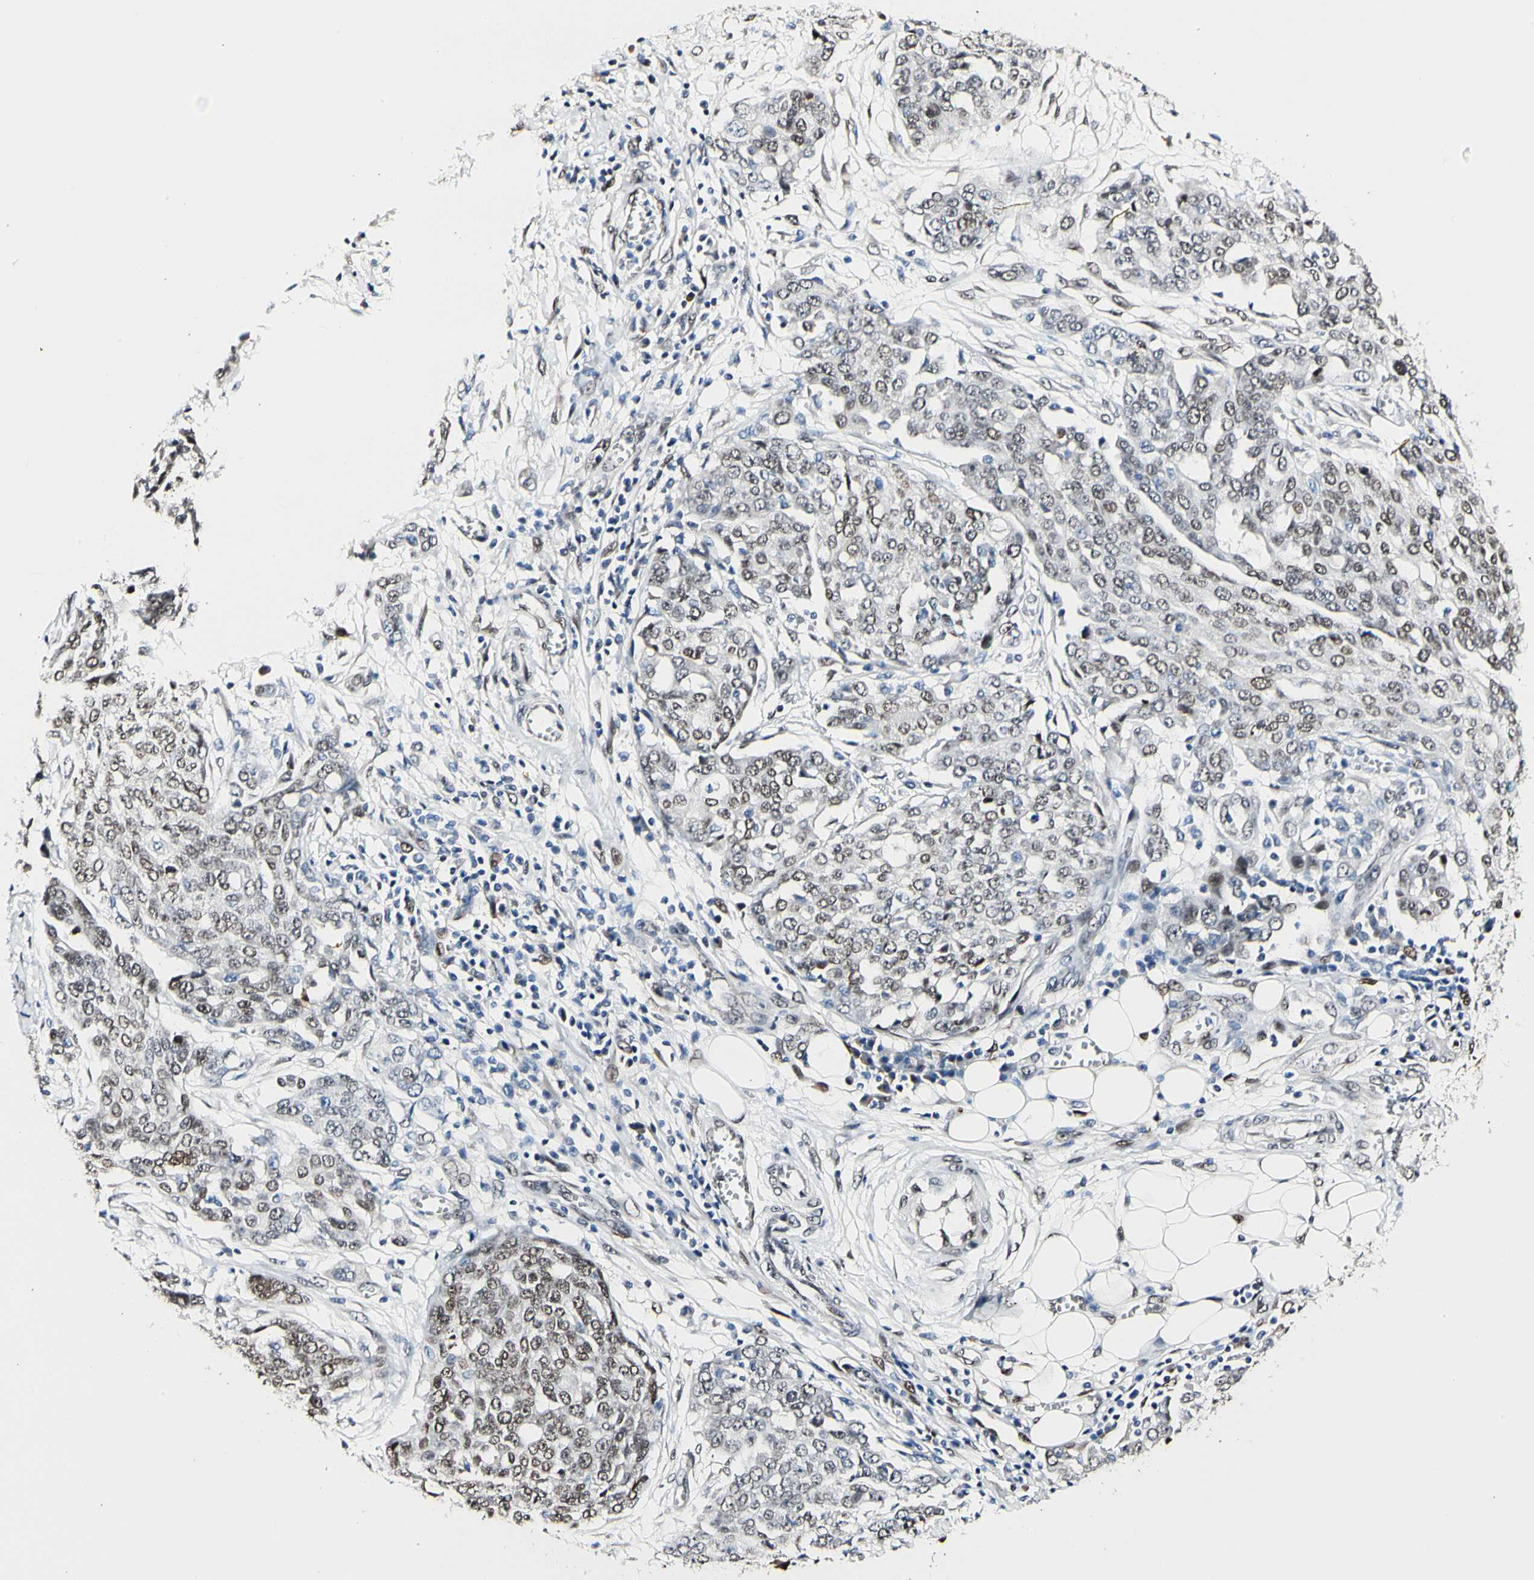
{"staining": {"intensity": "weak", "quantity": ">75%", "location": "nuclear"}, "tissue": "ovarian cancer", "cell_type": "Tumor cells", "image_type": "cancer", "snomed": [{"axis": "morphology", "description": "Cystadenocarcinoma, serous, NOS"}, {"axis": "topography", "description": "Soft tissue"}, {"axis": "topography", "description": "Ovary"}], "caption": "Weak nuclear staining for a protein is appreciated in about >75% of tumor cells of ovarian serous cystadenocarcinoma using IHC.", "gene": "NFIA", "patient": {"sex": "female", "age": 57}}